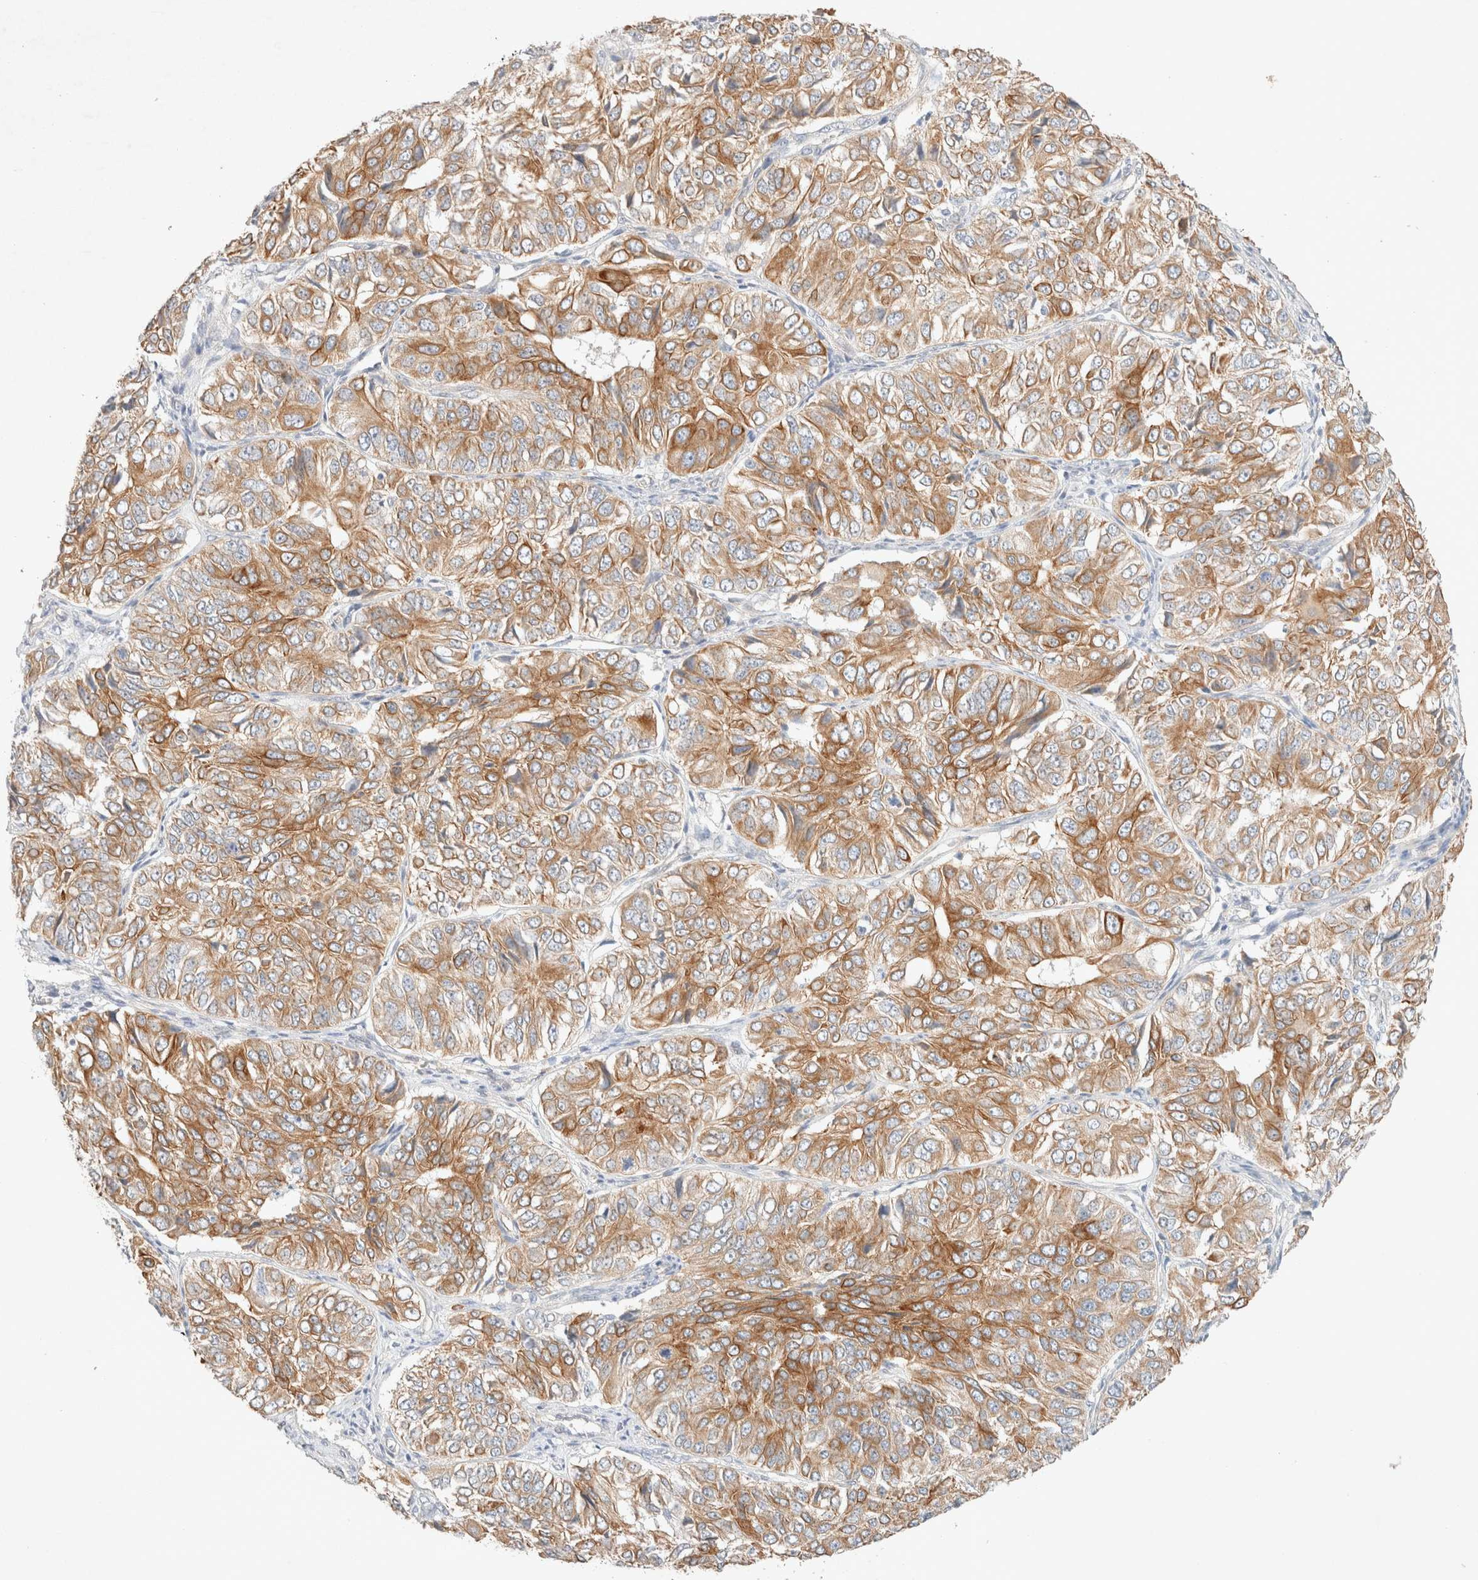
{"staining": {"intensity": "moderate", "quantity": ">75%", "location": "cytoplasmic/membranous"}, "tissue": "ovarian cancer", "cell_type": "Tumor cells", "image_type": "cancer", "snomed": [{"axis": "morphology", "description": "Carcinoma, endometroid"}, {"axis": "topography", "description": "Ovary"}], "caption": "Immunohistochemistry (IHC) photomicrograph of neoplastic tissue: endometroid carcinoma (ovarian) stained using immunohistochemistry (IHC) shows medium levels of moderate protein expression localized specifically in the cytoplasmic/membranous of tumor cells, appearing as a cytoplasmic/membranous brown color.", "gene": "CSNK1E", "patient": {"sex": "female", "age": 51}}